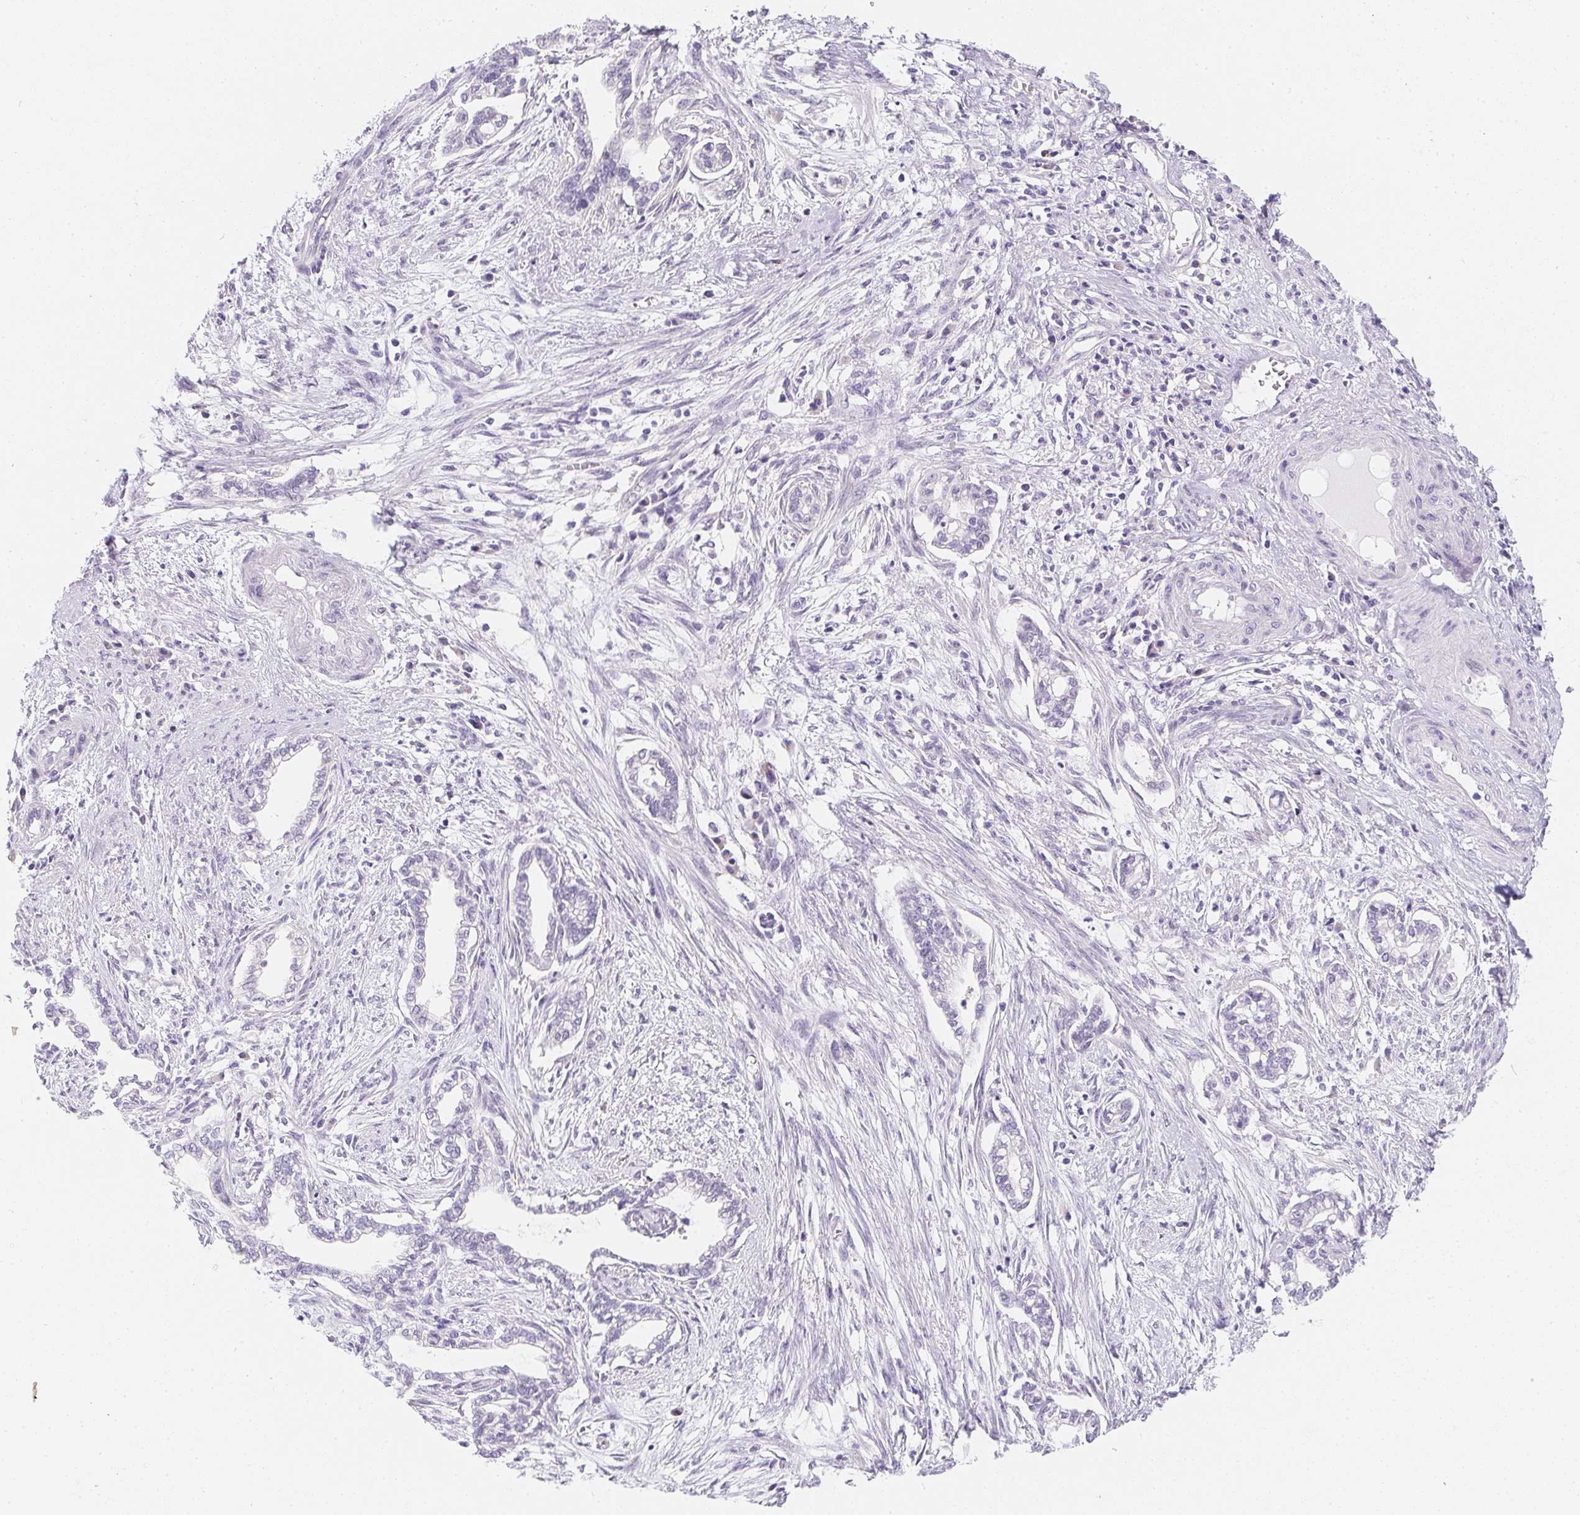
{"staining": {"intensity": "negative", "quantity": "none", "location": "none"}, "tissue": "cervical cancer", "cell_type": "Tumor cells", "image_type": "cancer", "snomed": [{"axis": "morphology", "description": "Adenocarcinoma, NOS"}, {"axis": "topography", "description": "Cervix"}], "caption": "Cervical adenocarcinoma was stained to show a protein in brown. There is no significant expression in tumor cells.", "gene": "MAP1A", "patient": {"sex": "female", "age": 62}}